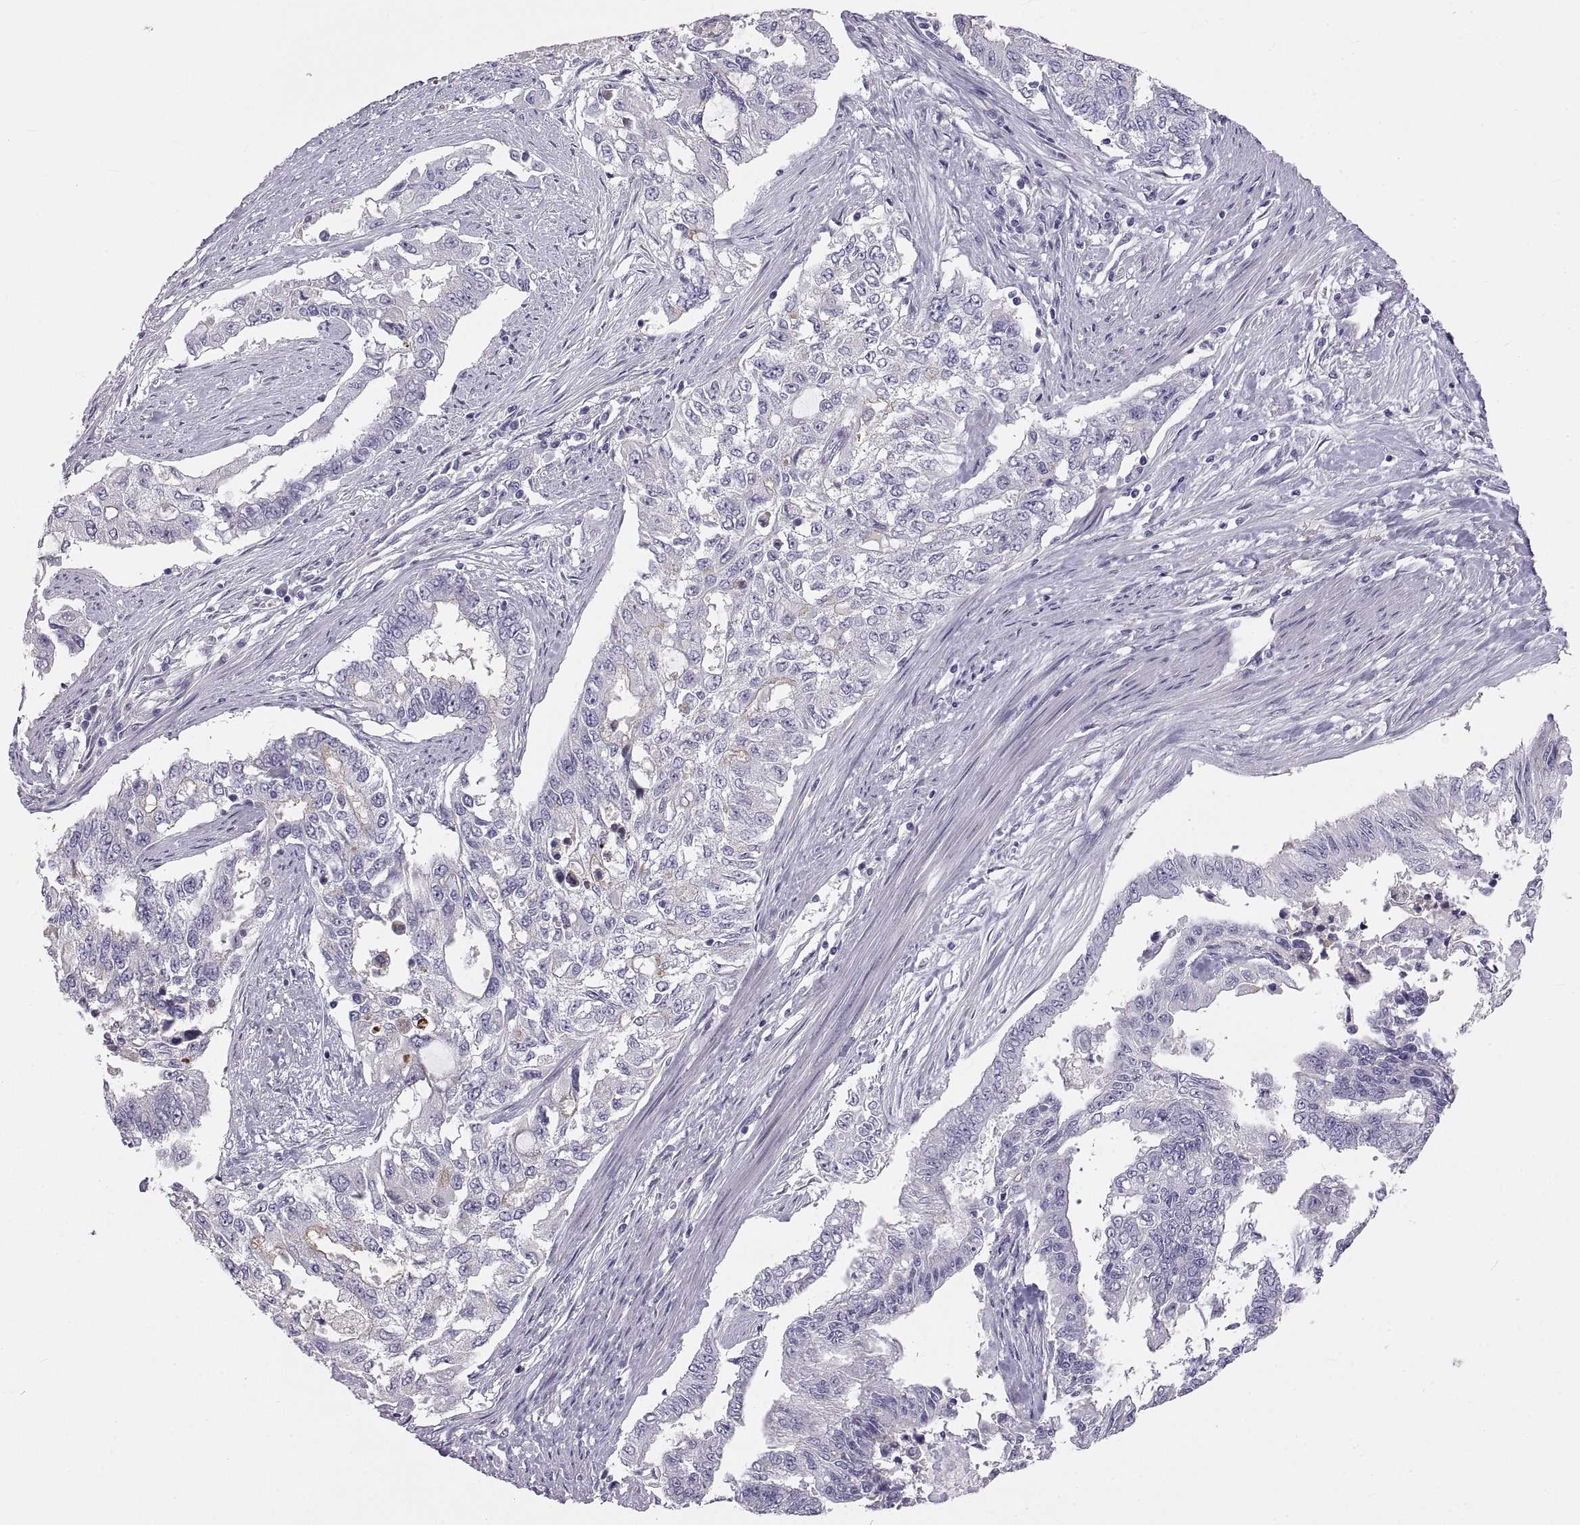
{"staining": {"intensity": "negative", "quantity": "none", "location": "none"}, "tissue": "endometrial cancer", "cell_type": "Tumor cells", "image_type": "cancer", "snomed": [{"axis": "morphology", "description": "Adenocarcinoma, NOS"}, {"axis": "topography", "description": "Uterus"}], "caption": "Human endometrial adenocarcinoma stained for a protein using IHC exhibits no positivity in tumor cells.", "gene": "CRYBB3", "patient": {"sex": "female", "age": 59}}